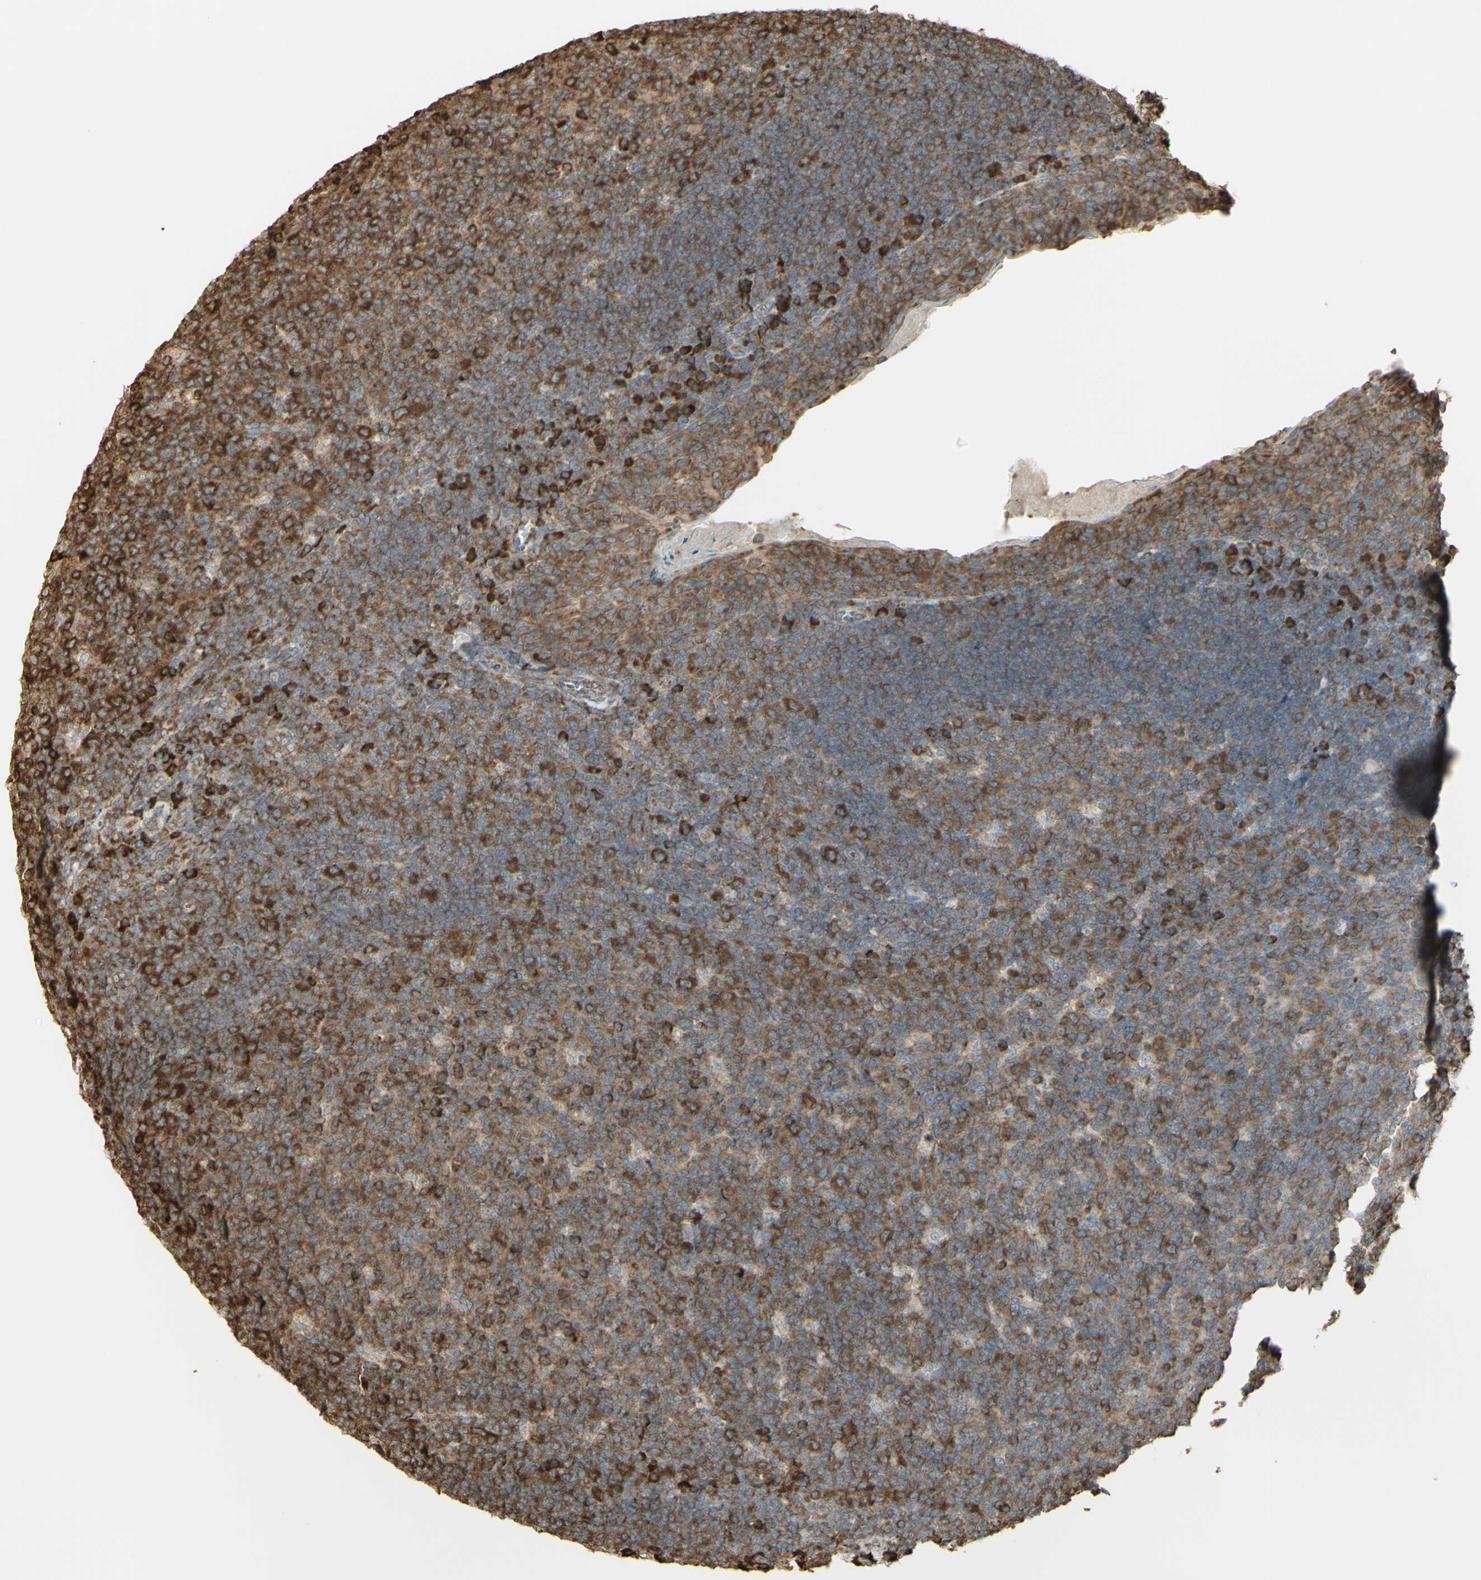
{"staining": {"intensity": "moderate", "quantity": ">75%", "location": "cytoplasmic/membranous"}, "tissue": "tonsil", "cell_type": "Germinal center cells", "image_type": "normal", "snomed": [{"axis": "morphology", "description": "Normal tissue, NOS"}, {"axis": "topography", "description": "Tonsil"}], "caption": "Immunohistochemical staining of unremarkable human tonsil demonstrates medium levels of moderate cytoplasmic/membranous staining in about >75% of germinal center cells. The staining was performed using DAB (3,3'-diaminobenzidine) to visualize the protein expression in brown, while the nuclei were stained in blue with hematoxylin (Magnification: 20x).", "gene": "EEF1B2", "patient": {"sex": "male", "age": 17}}